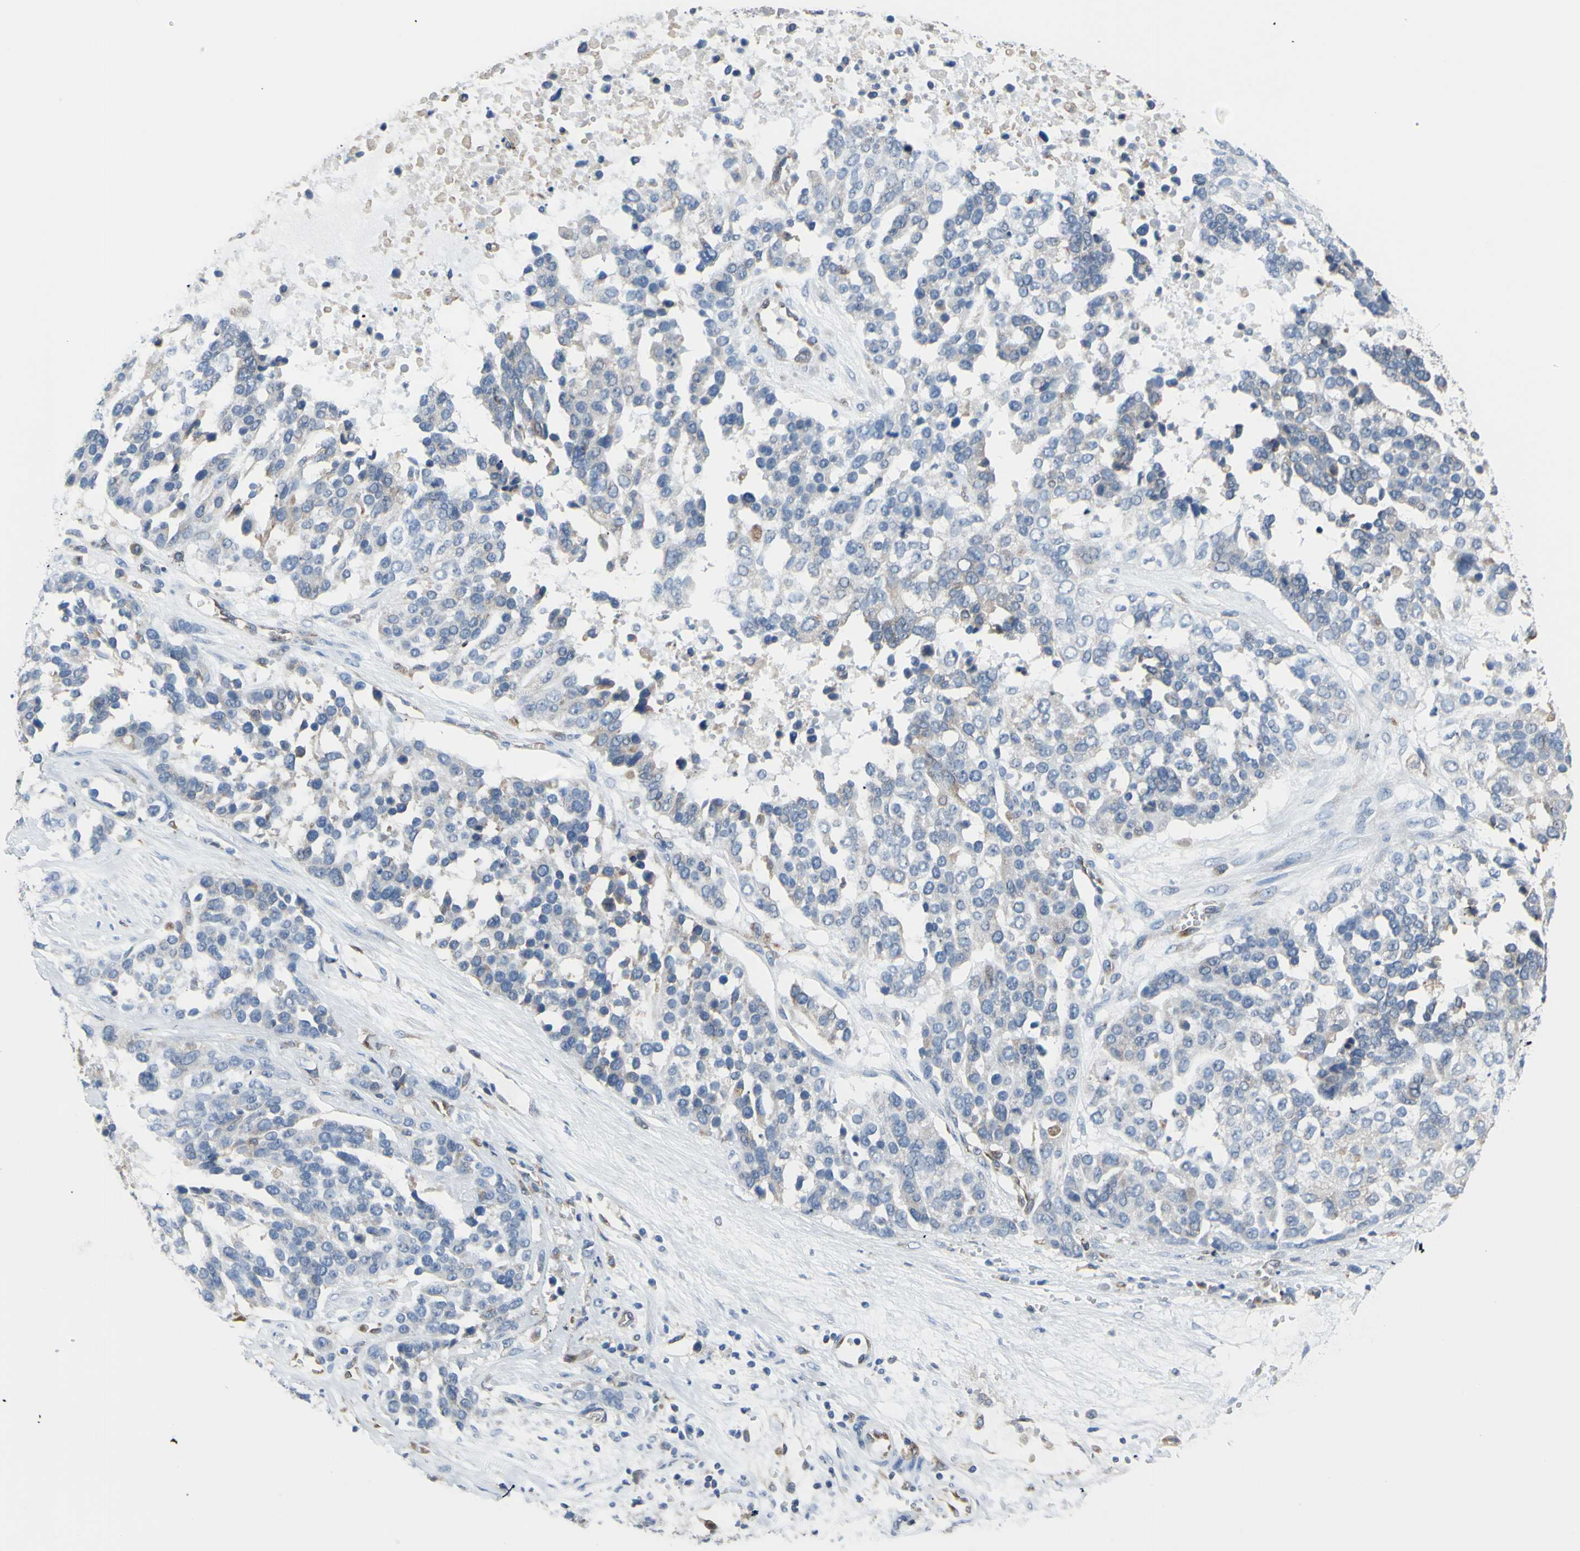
{"staining": {"intensity": "negative", "quantity": "none", "location": "none"}, "tissue": "ovarian cancer", "cell_type": "Tumor cells", "image_type": "cancer", "snomed": [{"axis": "morphology", "description": "Cystadenocarcinoma, serous, NOS"}, {"axis": "topography", "description": "Ovary"}], "caption": "This is an immunohistochemistry photomicrograph of human serous cystadenocarcinoma (ovarian). There is no positivity in tumor cells.", "gene": "MGST2", "patient": {"sex": "female", "age": 44}}